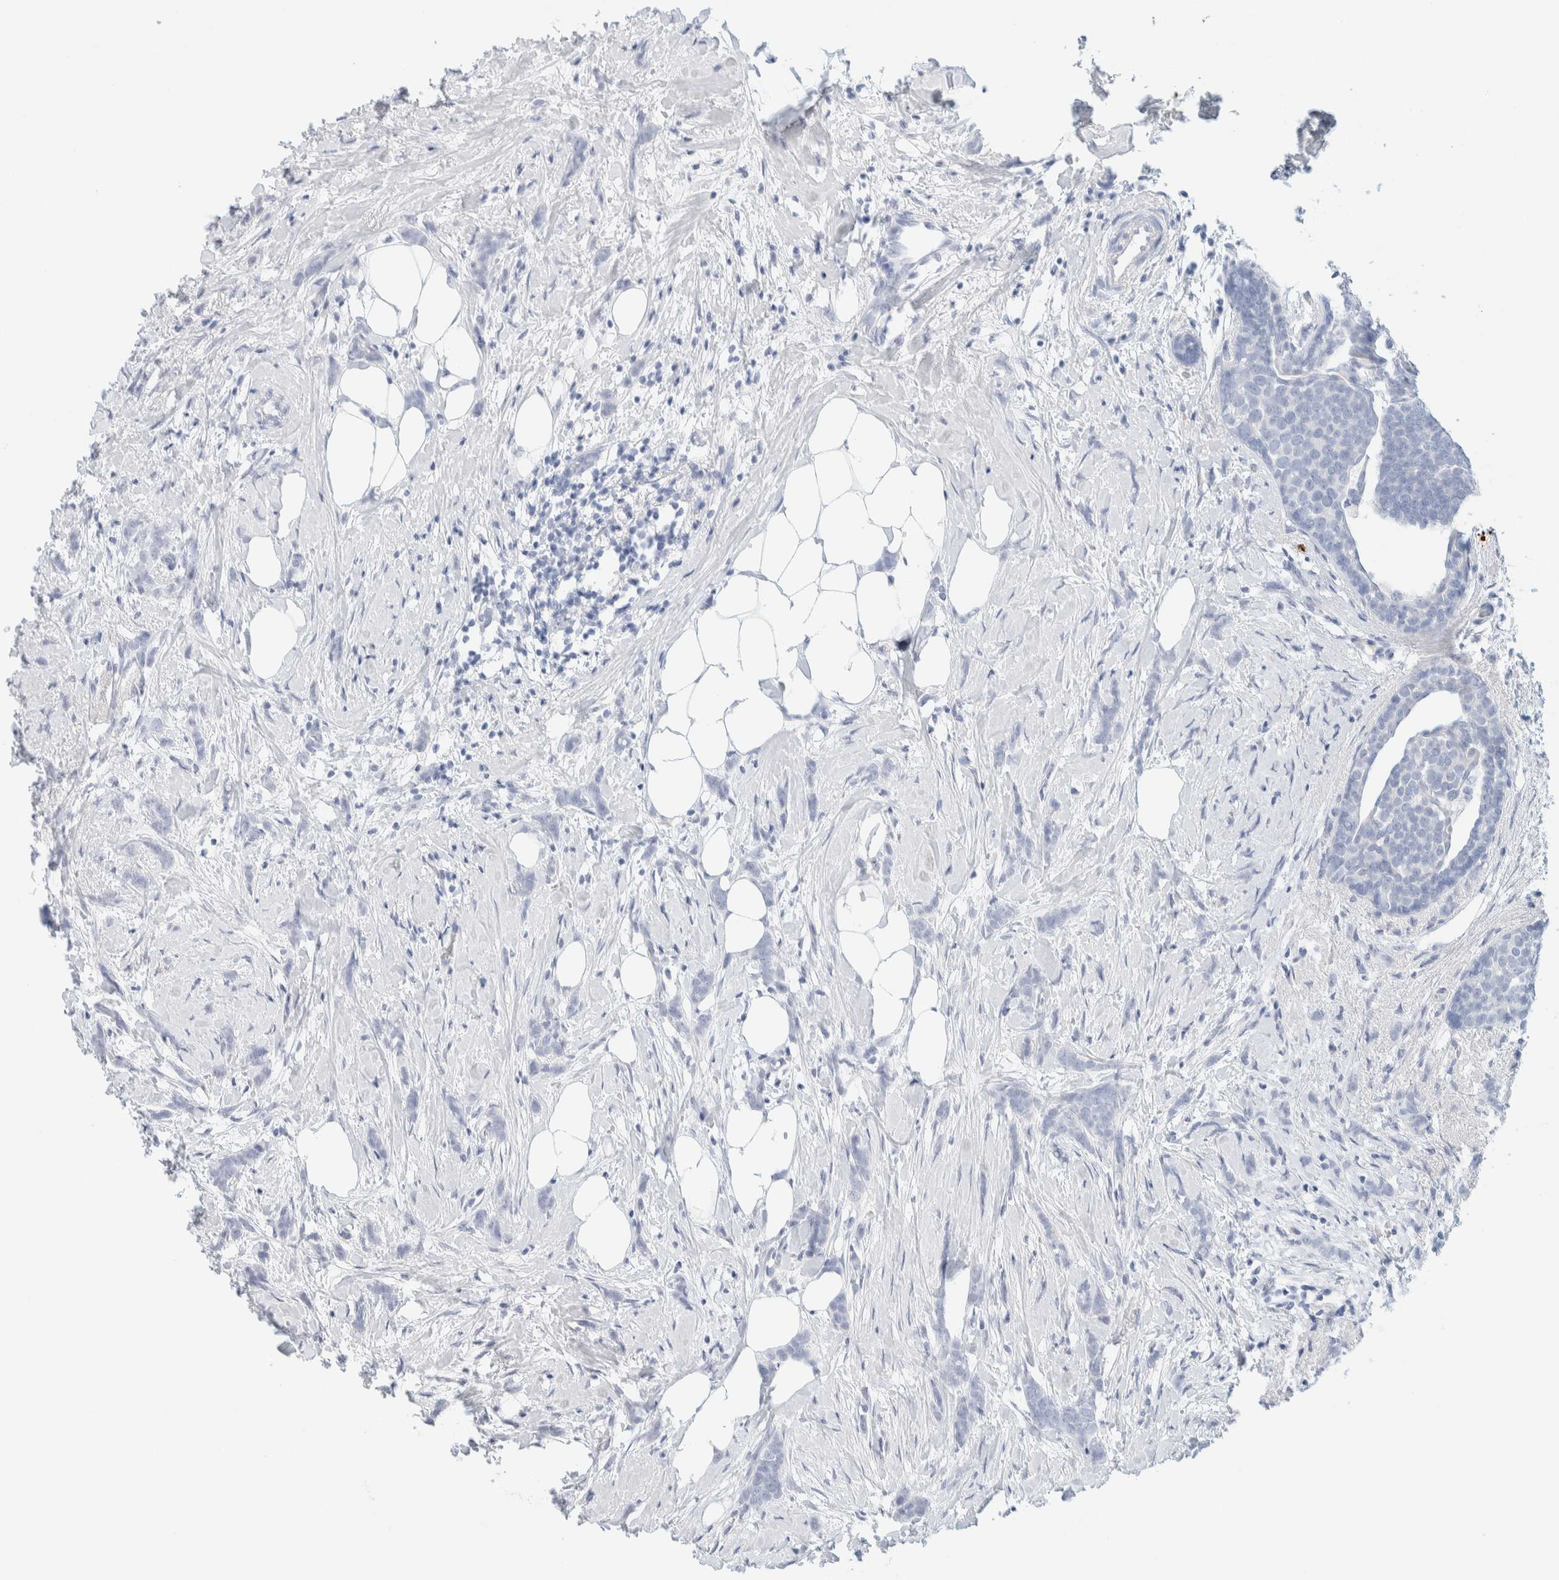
{"staining": {"intensity": "negative", "quantity": "none", "location": "none"}, "tissue": "breast cancer", "cell_type": "Tumor cells", "image_type": "cancer", "snomed": [{"axis": "morphology", "description": "Lobular carcinoma, in situ"}, {"axis": "morphology", "description": "Lobular carcinoma"}, {"axis": "topography", "description": "Breast"}], "caption": "High magnification brightfield microscopy of lobular carcinoma (breast) stained with DAB (brown) and counterstained with hematoxylin (blue): tumor cells show no significant positivity.", "gene": "ATCAY", "patient": {"sex": "female", "age": 41}}